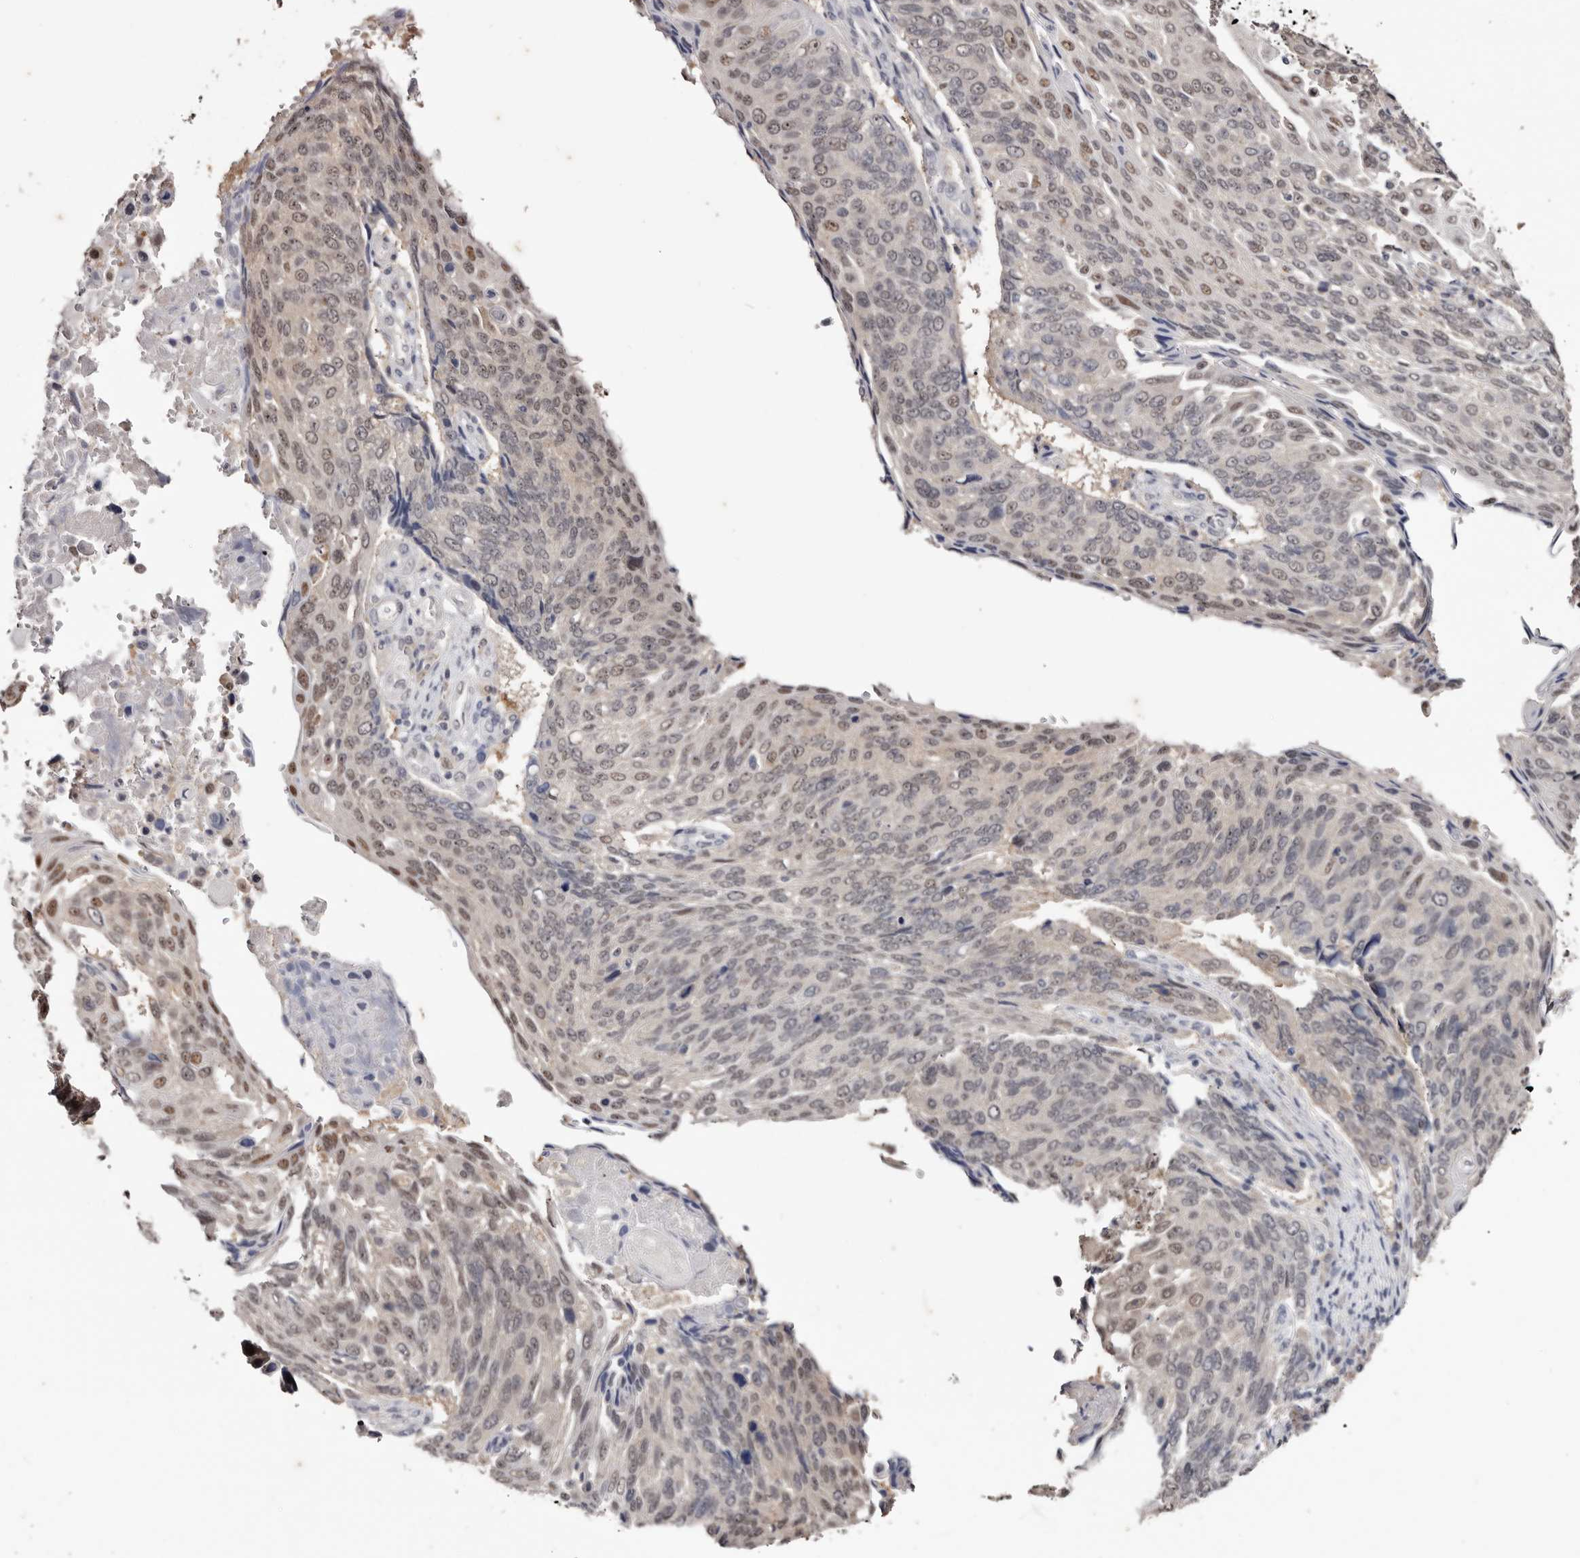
{"staining": {"intensity": "weak", "quantity": ">75%", "location": "nuclear"}, "tissue": "lung cancer", "cell_type": "Tumor cells", "image_type": "cancer", "snomed": [{"axis": "morphology", "description": "Squamous cell carcinoma, NOS"}, {"axis": "topography", "description": "Lung"}], "caption": "Protein analysis of squamous cell carcinoma (lung) tissue shows weak nuclear positivity in approximately >75% of tumor cells. (Stains: DAB (3,3'-diaminobenzidine) in brown, nuclei in blue, Microscopy: brightfield microscopy at high magnification).", "gene": "TYW3", "patient": {"sex": "male", "age": 66}}